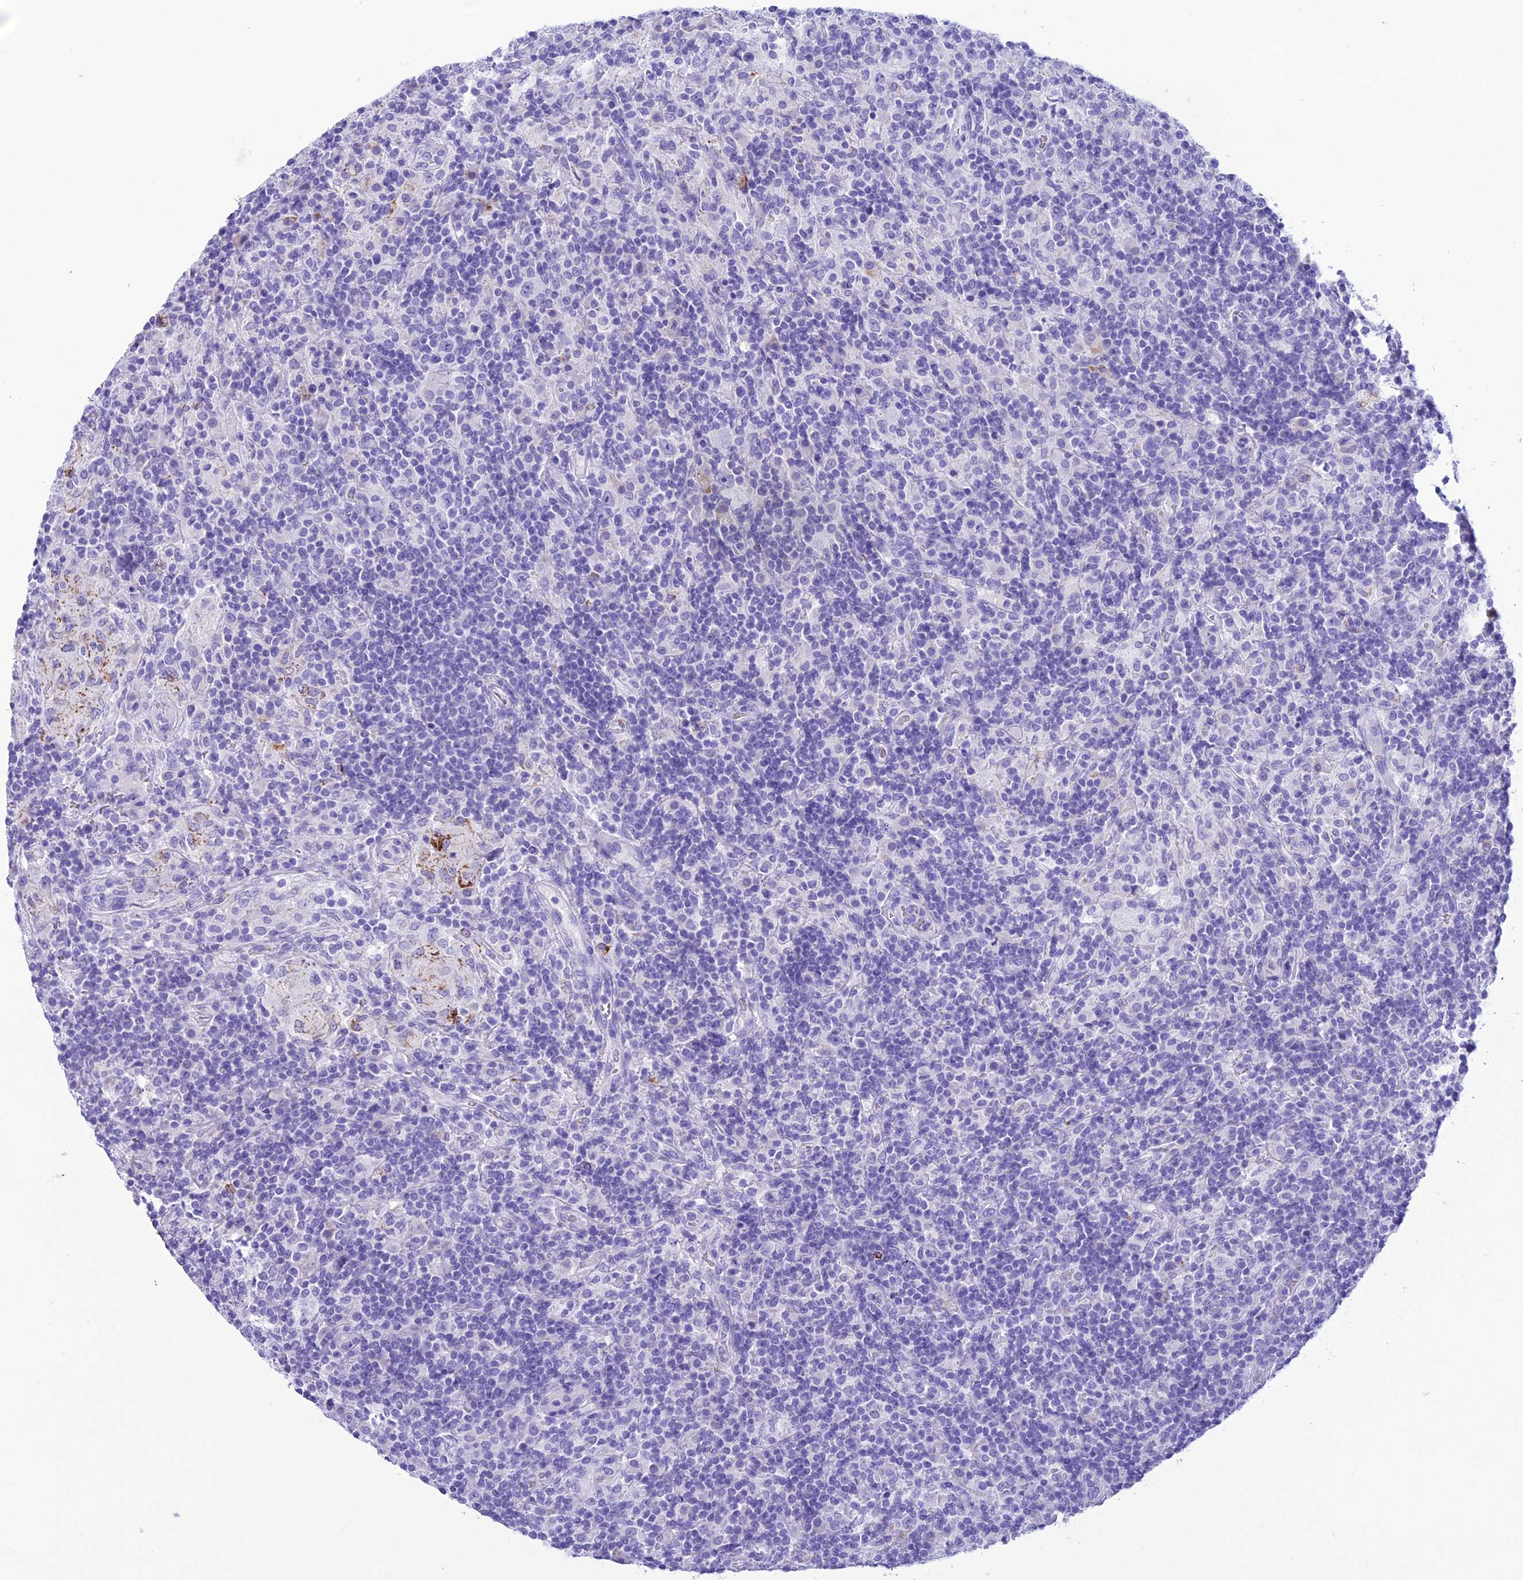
{"staining": {"intensity": "negative", "quantity": "none", "location": "none"}, "tissue": "lymphoma", "cell_type": "Tumor cells", "image_type": "cancer", "snomed": [{"axis": "morphology", "description": "Hodgkin's disease, NOS"}, {"axis": "topography", "description": "Lymph node"}], "caption": "Tumor cells show no significant protein positivity in lymphoma.", "gene": "TRAM1L1", "patient": {"sex": "male", "age": 70}}